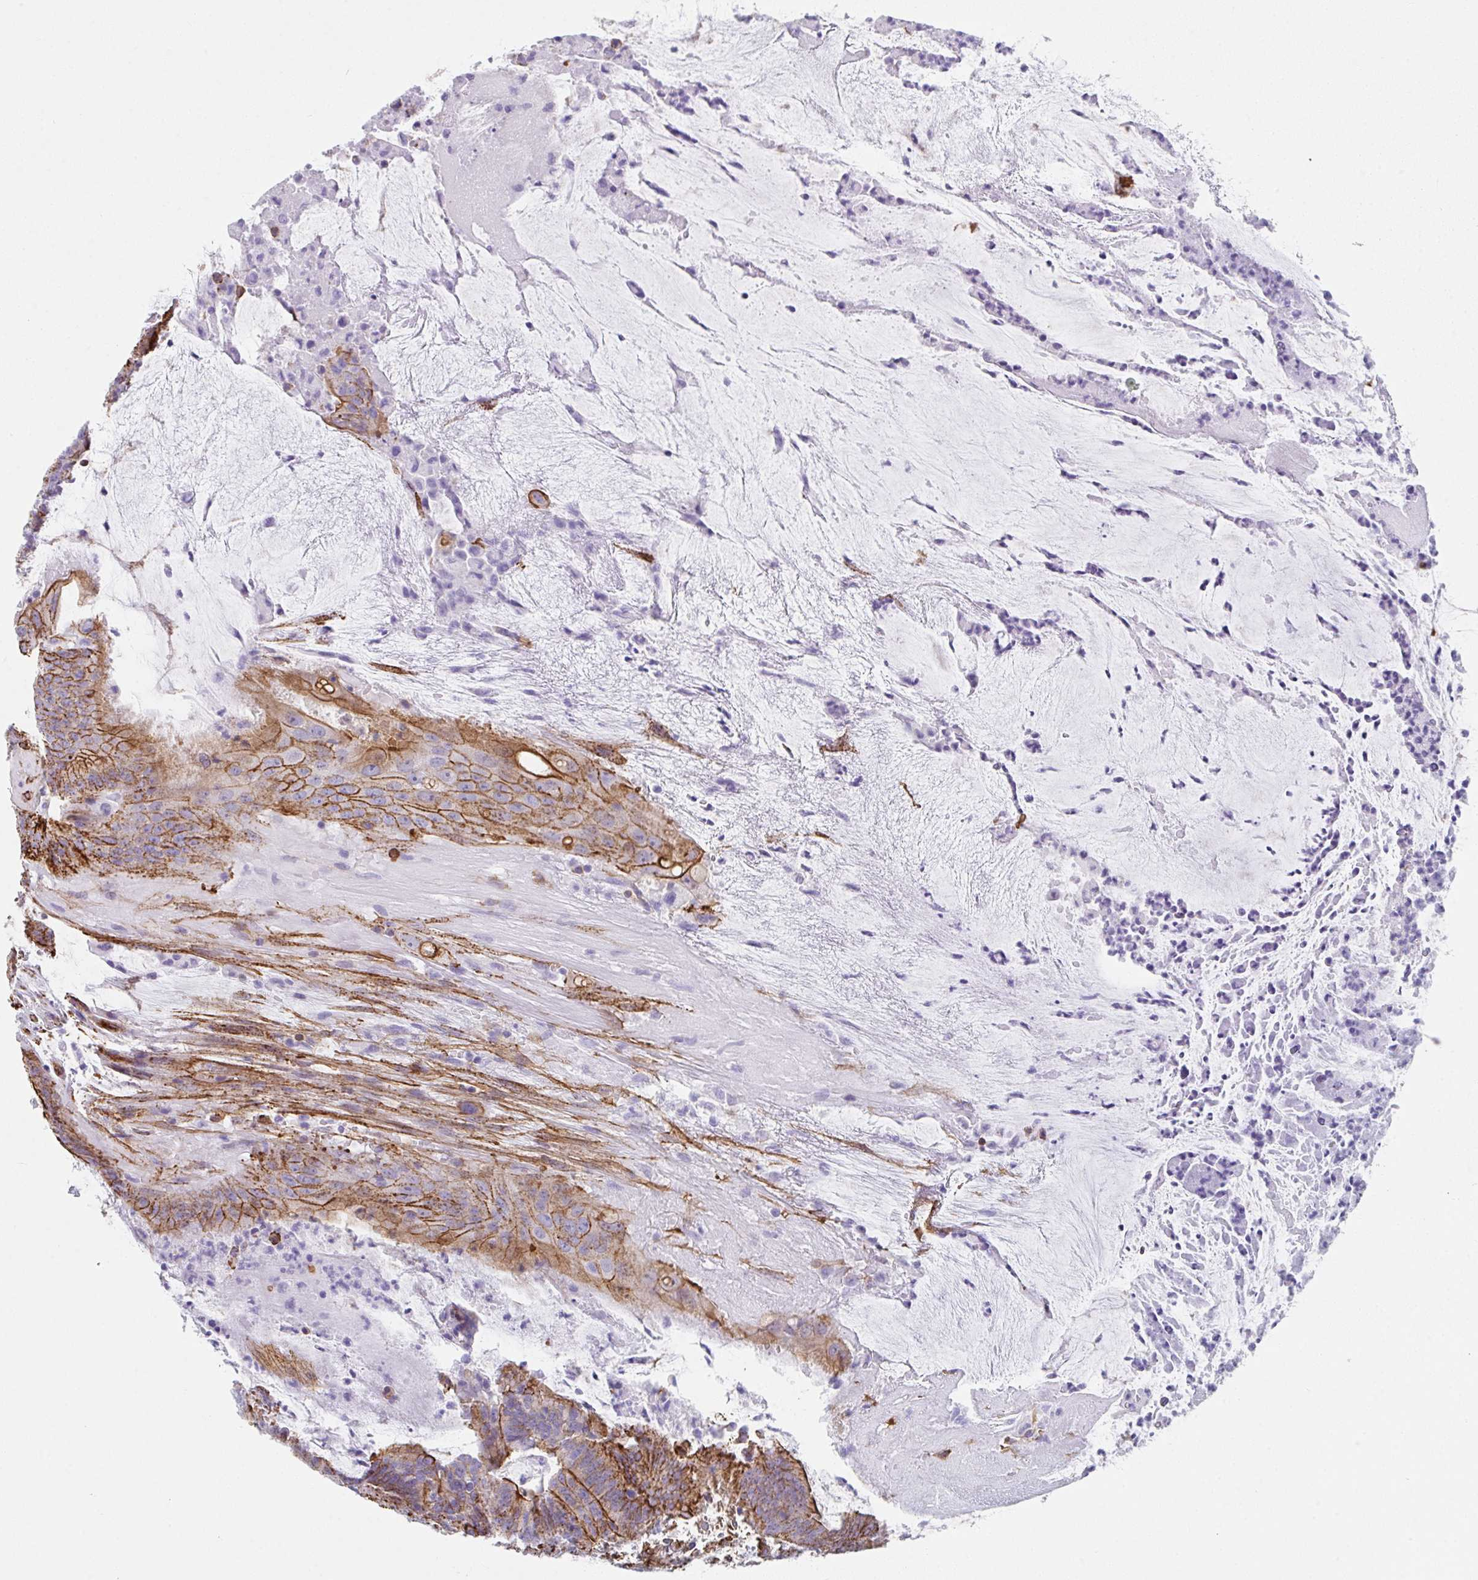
{"staining": {"intensity": "moderate", "quantity": "25%-75%", "location": "cytoplasmic/membranous"}, "tissue": "colorectal cancer", "cell_type": "Tumor cells", "image_type": "cancer", "snomed": [{"axis": "morphology", "description": "Adenocarcinoma, NOS"}, {"axis": "topography", "description": "Colon"}], "caption": "Moderate cytoplasmic/membranous expression for a protein is seen in approximately 25%-75% of tumor cells of colorectal adenocarcinoma using immunohistochemistry (IHC).", "gene": "DBN1", "patient": {"sex": "female", "age": 43}}